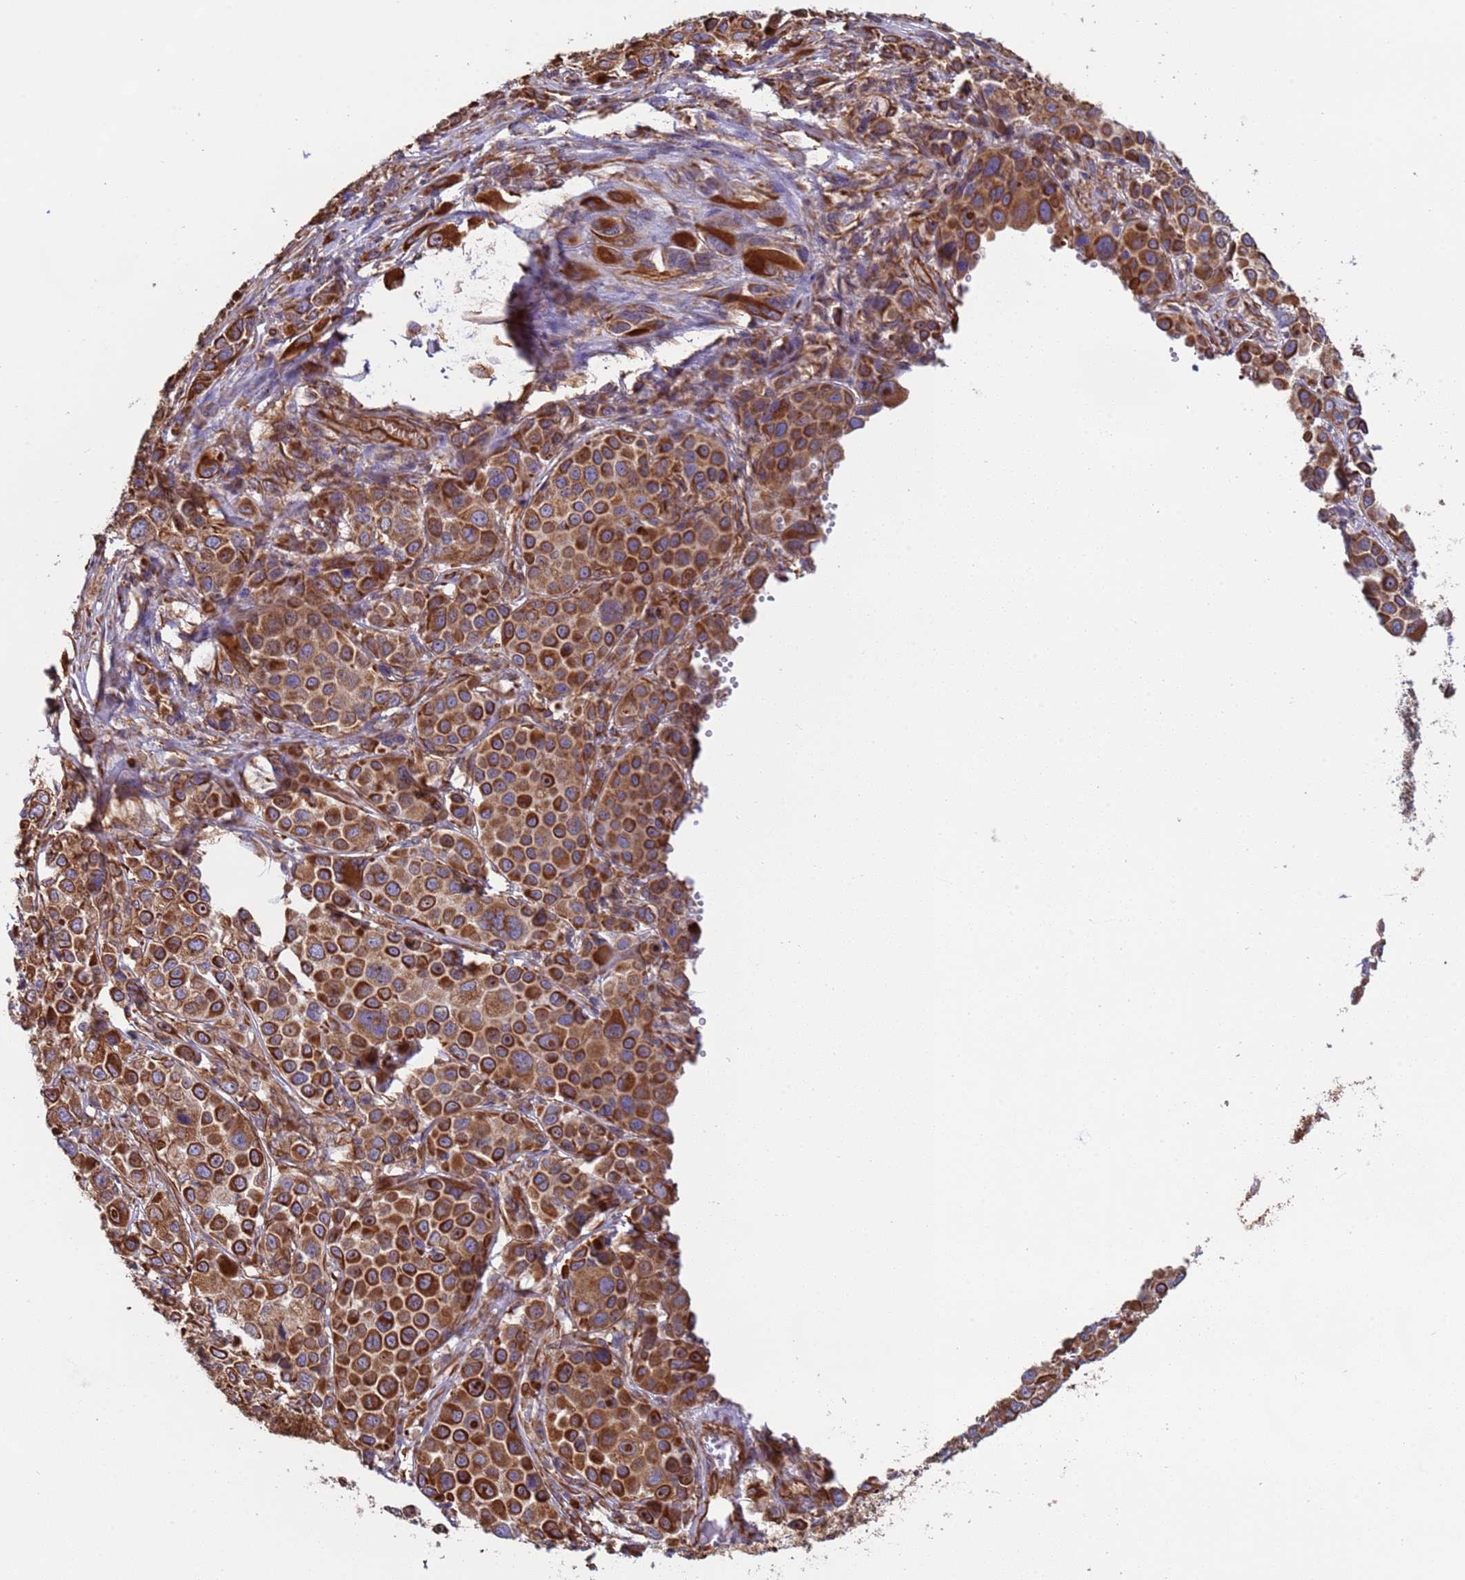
{"staining": {"intensity": "strong", "quantity": ">75%", "location": "cytoplasmic/membranous"}, "tissue": "melanoma", "cell_type": "Tumor cells", "image_type": "cancer", "snomed": [{"axis": "morphology", "description": "Malignant melanoma, NOS"}, {"axis": "topography", "description": "Skin of trunk"}], "caption": "Protein analysis of malignant melanoma tissue demonstrates strong cytoplasmic/membranous staining in about >75% of tumor cells. (Stains: DAB (3,3'-diaminobenzidine) in brown, nuclei in blue, Microscopy: brightfield microscopy at high magnification).", "gene": "NUDT12", "patient": {"sex": "male", "age": 71}}